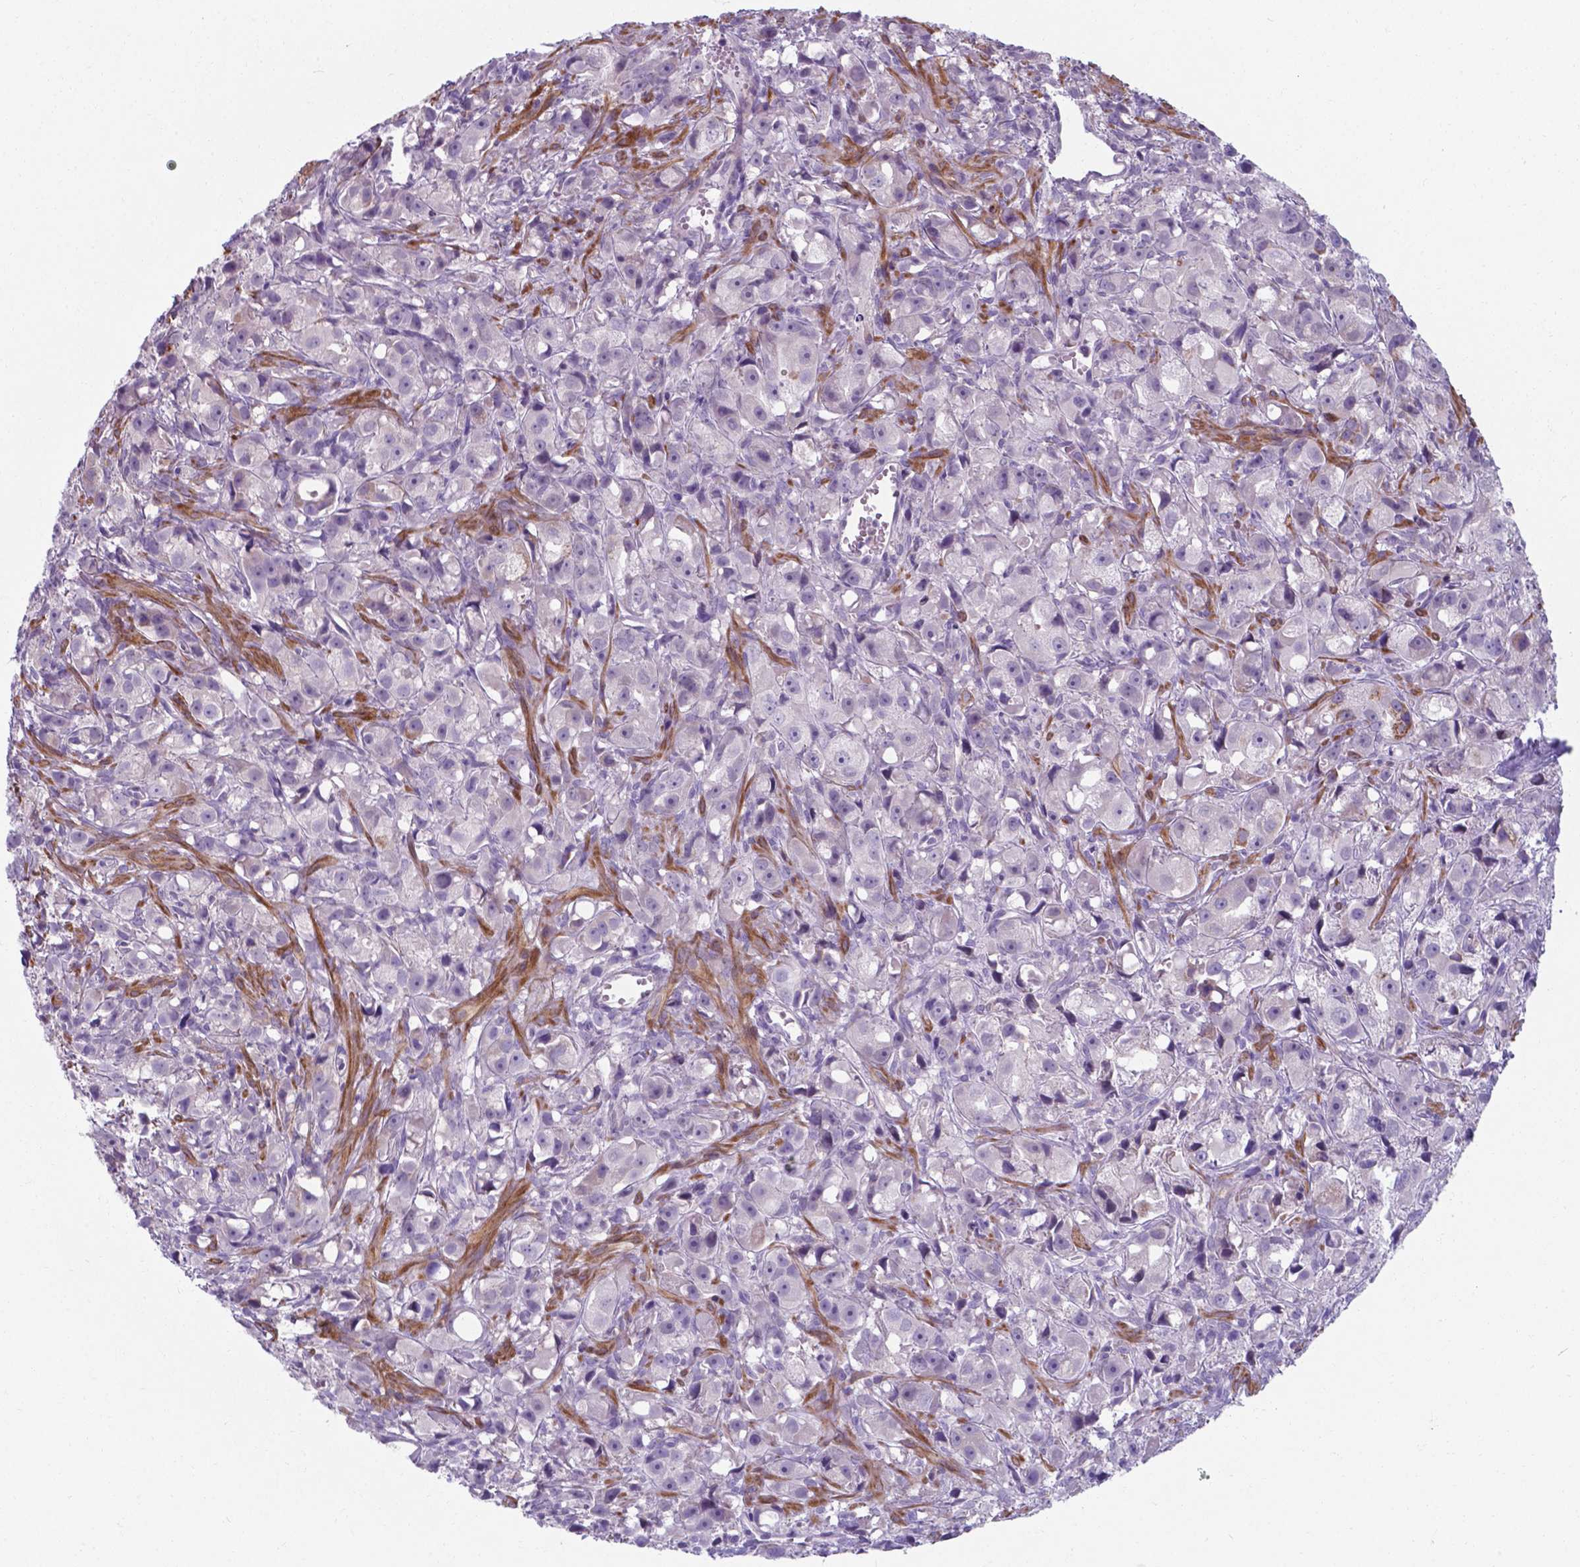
{"staining": {"intensity": "negative", "quantity": "none", "location": "none"}, "tissue": "prostate cancer", "cell_type": "Tumor cells", "image_type": "cancer", "snomed": [{"axis": "morphology", "description": "Adenocarcinoma, High grade"}, {"axis": "topography", "description": "Prostate"}], "caption": "High magnification brightfield microscopy of adenocarcinoma (high-grade) (prostate) stained with DAB (brown) and counterstained with hematoxylin (blue): tumor cells show no significant positivity.", "gene": "AP5B1", "patient": {"sex": "male", "age": 75}}